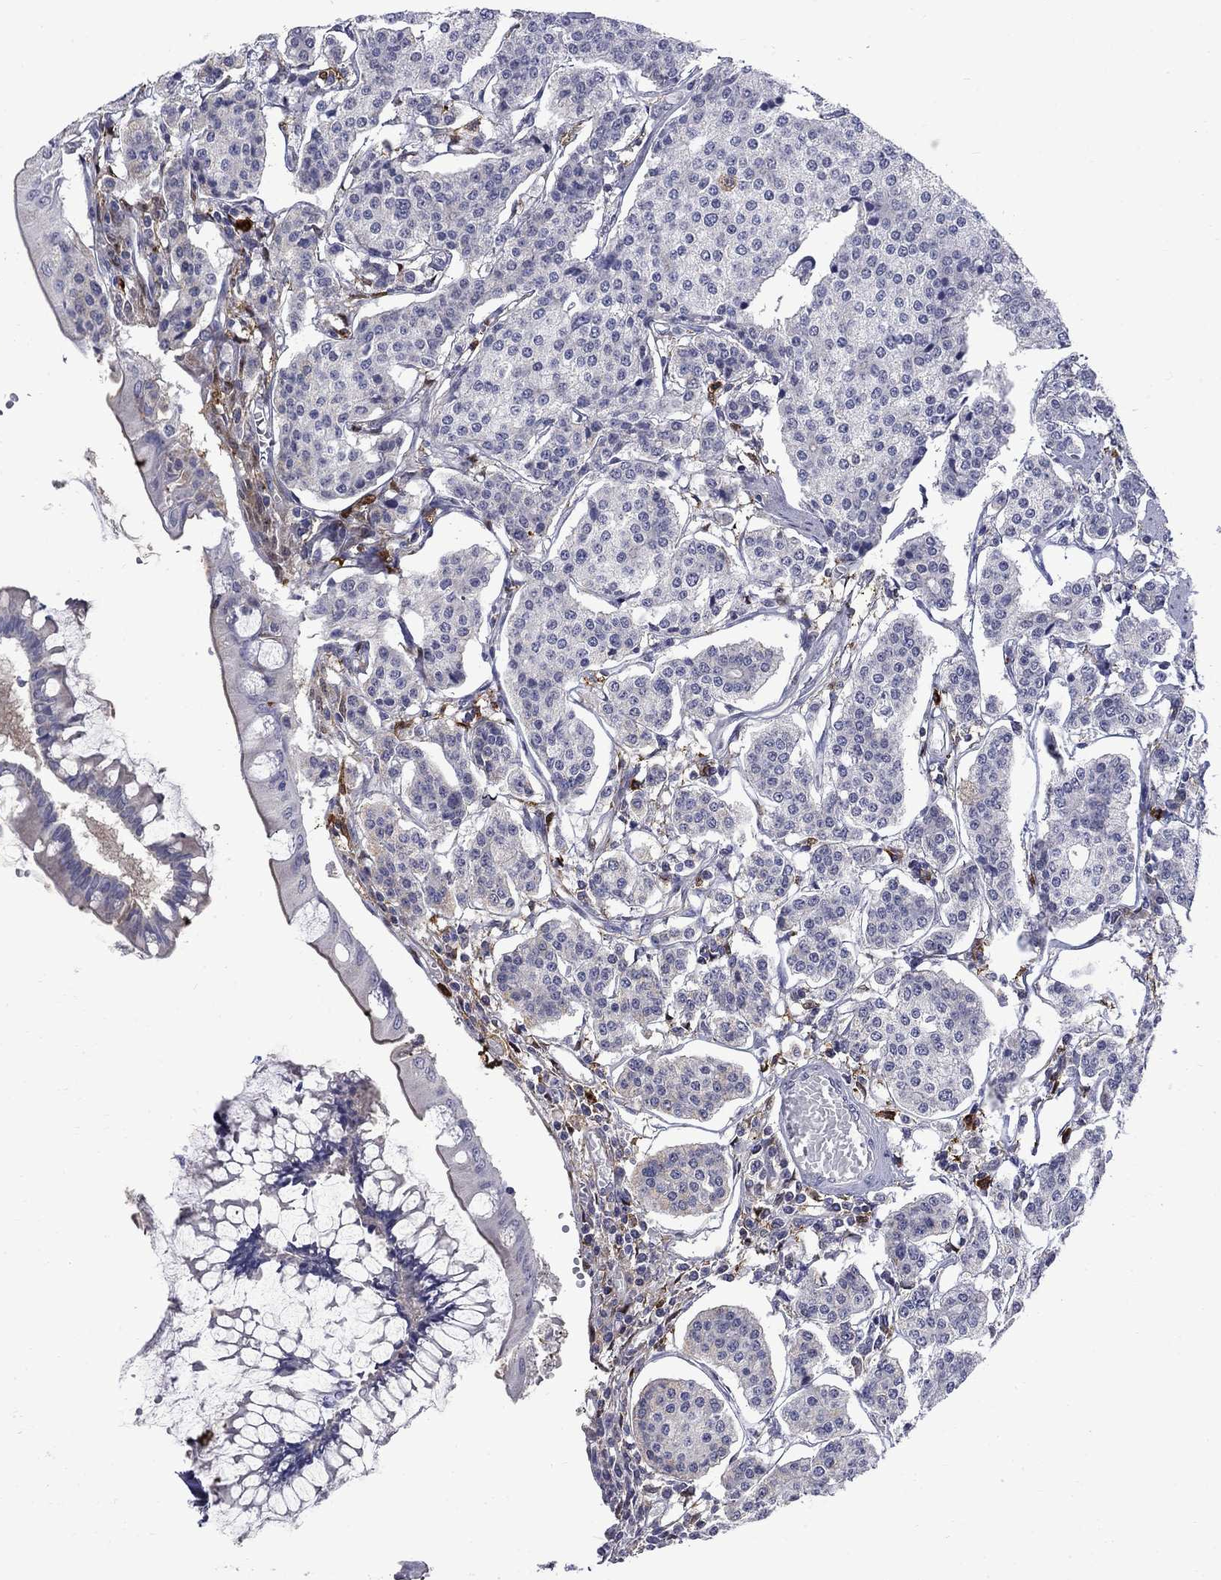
{"staining": {"intensity": "negative", "quantity": "none", "location": "none"}, "tissue": "carcinoid", "cell_type": "Tumor cells", "image_type": "cancer", "snomed": [{"axis": "morphology", "description": "Carcinoid, malignant, NOS"}, {"axis": "topography", "description": "Small intestine"}], "caption": "This is a photomicrograph of immunohistochemistry (IHC) staining of carcinoid (malignant), which shows no positivity in tumor cells.", "gene": "PCBP3", "patient": {"sex": "female", "age": 65}}